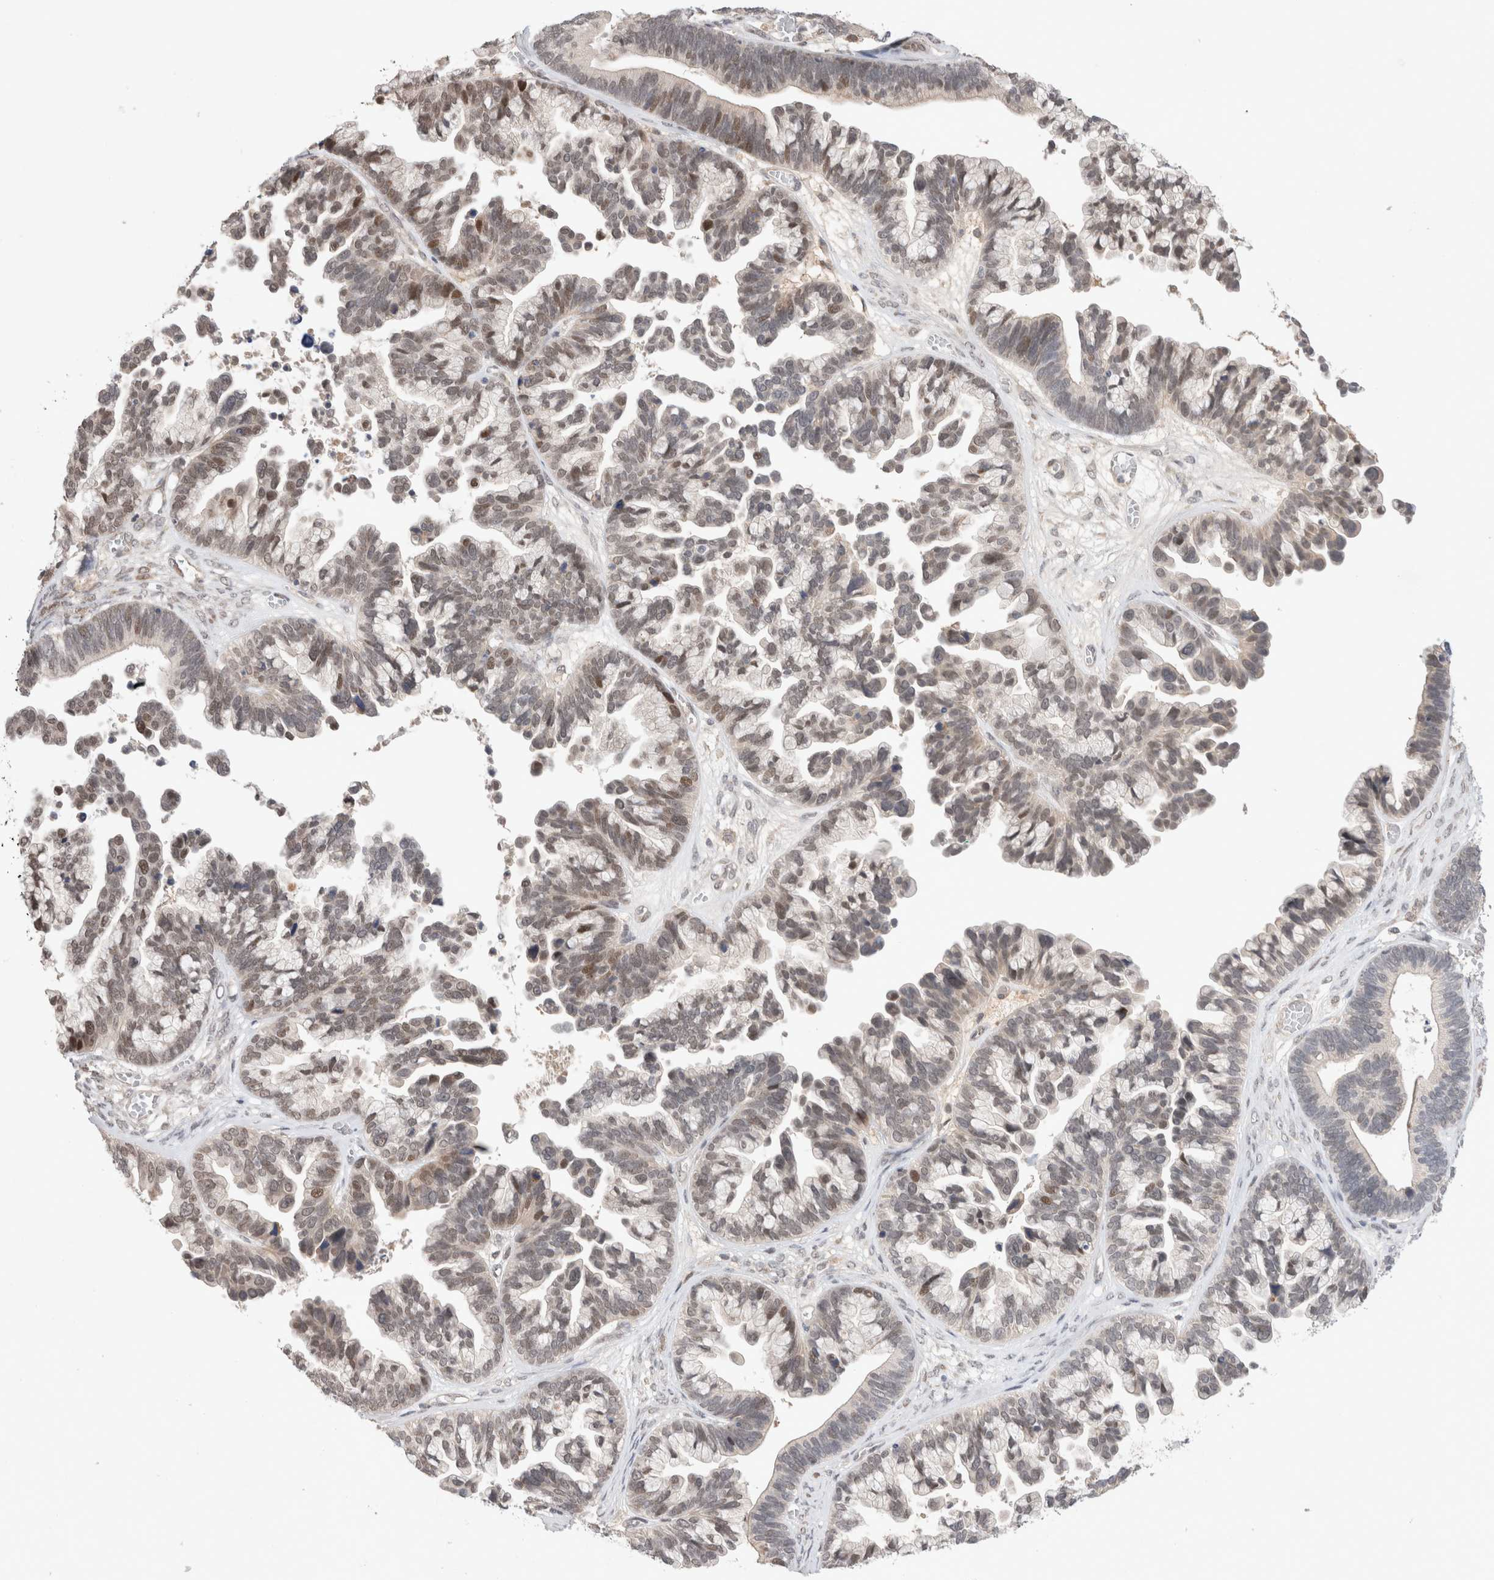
{"staining": {"intensity": "weak", "quantity": "<25%", "location": "cytoplasmic/membranous,nuclear"}, "tissue": "ovarian cancer", "cell_type": "Tumor cells", "image_type": "cancer", "snomed": [{"axis": "morphology", "description": "Cystadenocarcinoma, serous, NOS"}, {"axis": "topography", "description": "Ovary"}], "caption": "This is an immunohistochemistry (IHC) photomicrograph of ovarian serous cystadenocarcinoma. There is no expression in tumor cells.", "gene": "SYDE2", "patient": {"sex": "female", "age": 56}}